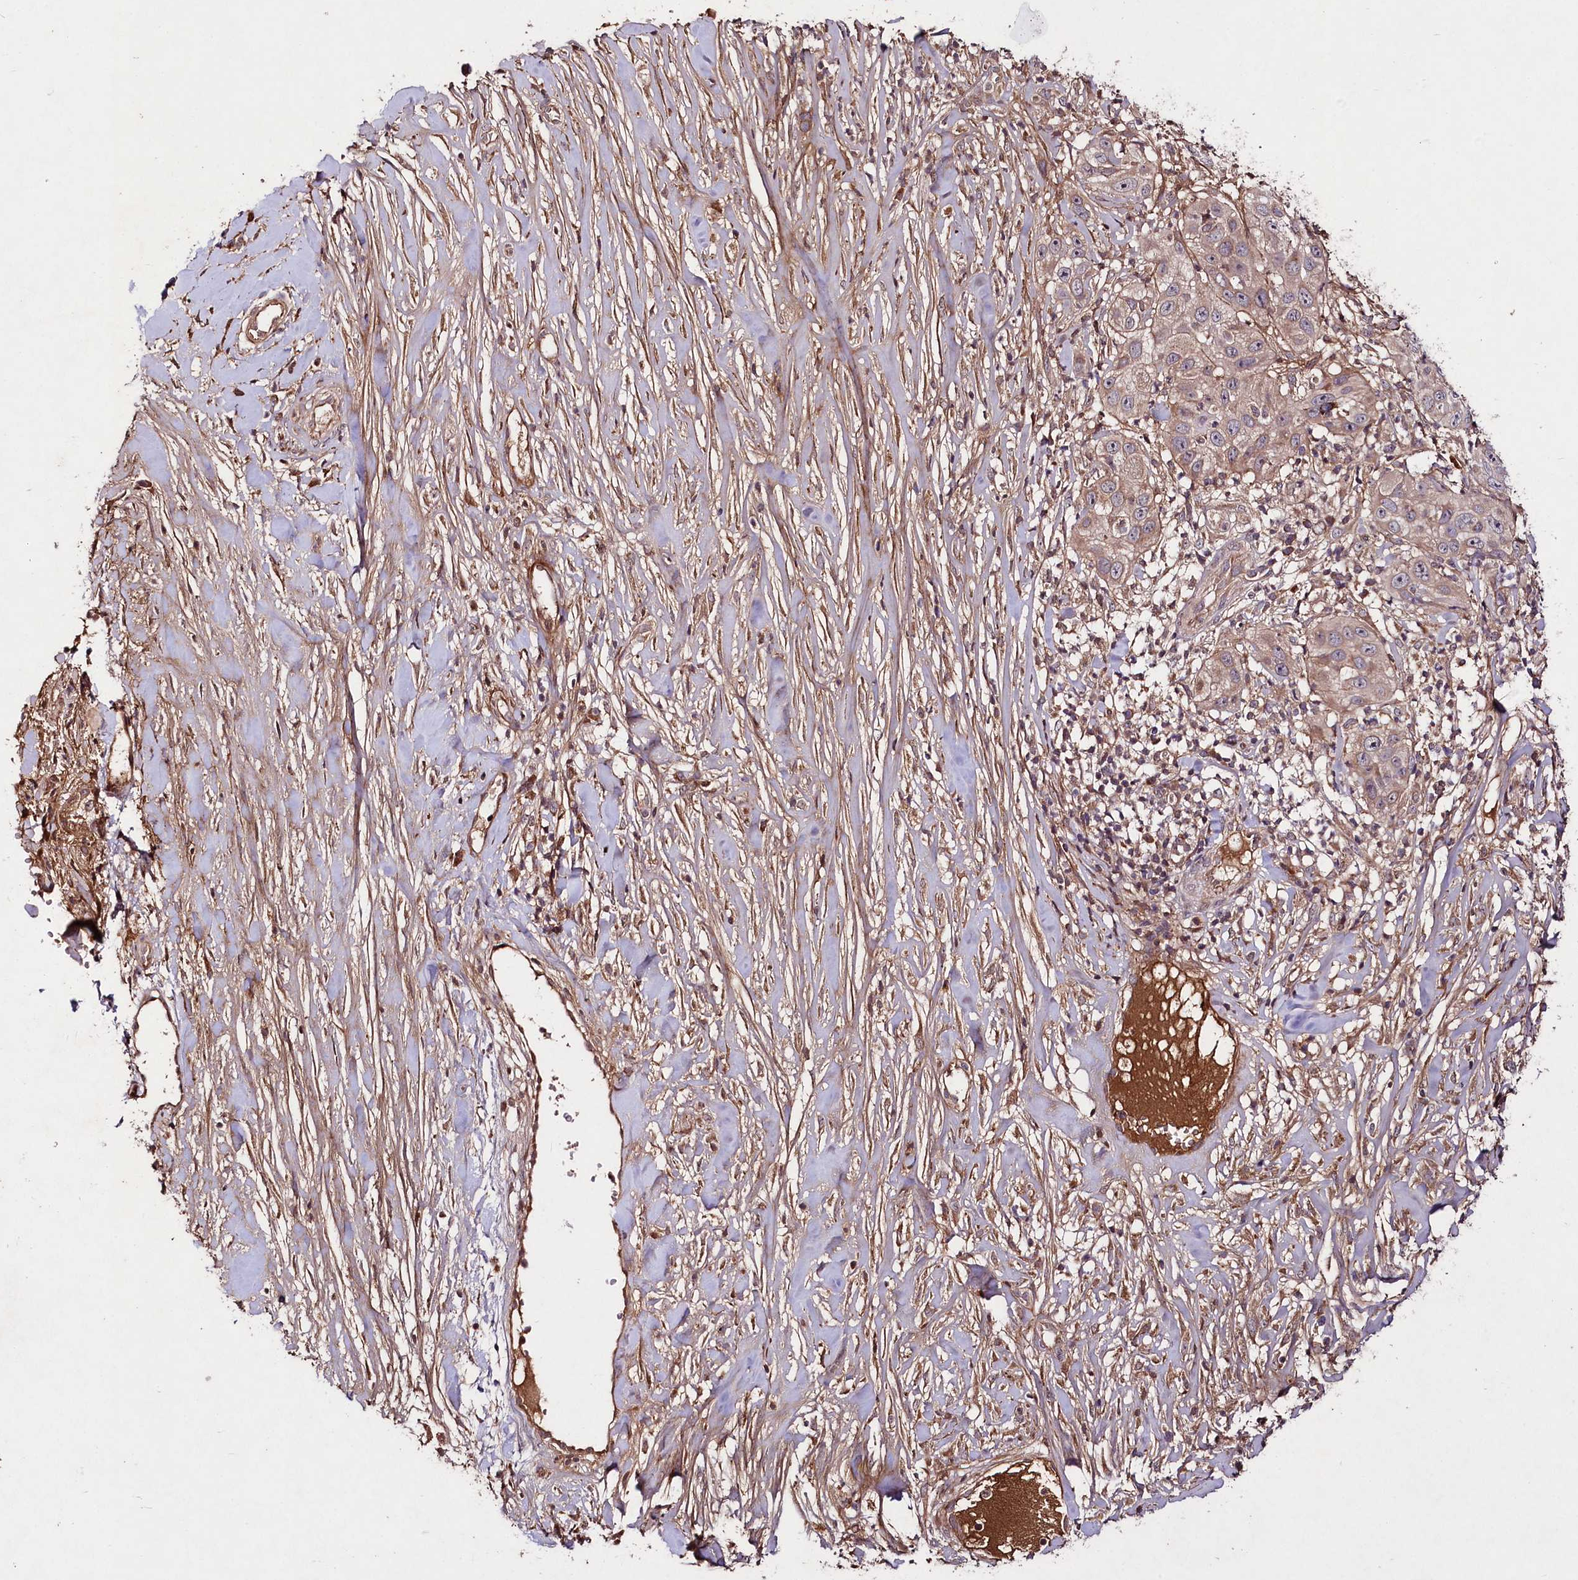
{"staining": {"intensity": "moderate", "quantity": "25%-75%", "location": "cytoplasmic/membranous"}, "tissue": "skin cancer", "cell_type": "Tumor cells", "image_type": "cancer", "snomed": [{"axis": "morphology", "description": "Squamous cell carcinoma, NOS"}, {"axis": "topography", "description": "Skin"}], "caption": "This is a histology image of immunohistochemistry (IHC) staining of skin cancer (squamous cell carcinoma), which shows moderate expression in the cytoplasmic/membranous of tumor cells.", "gene": "TNPO3", "patient": {"sex": "female", "age": 44}}